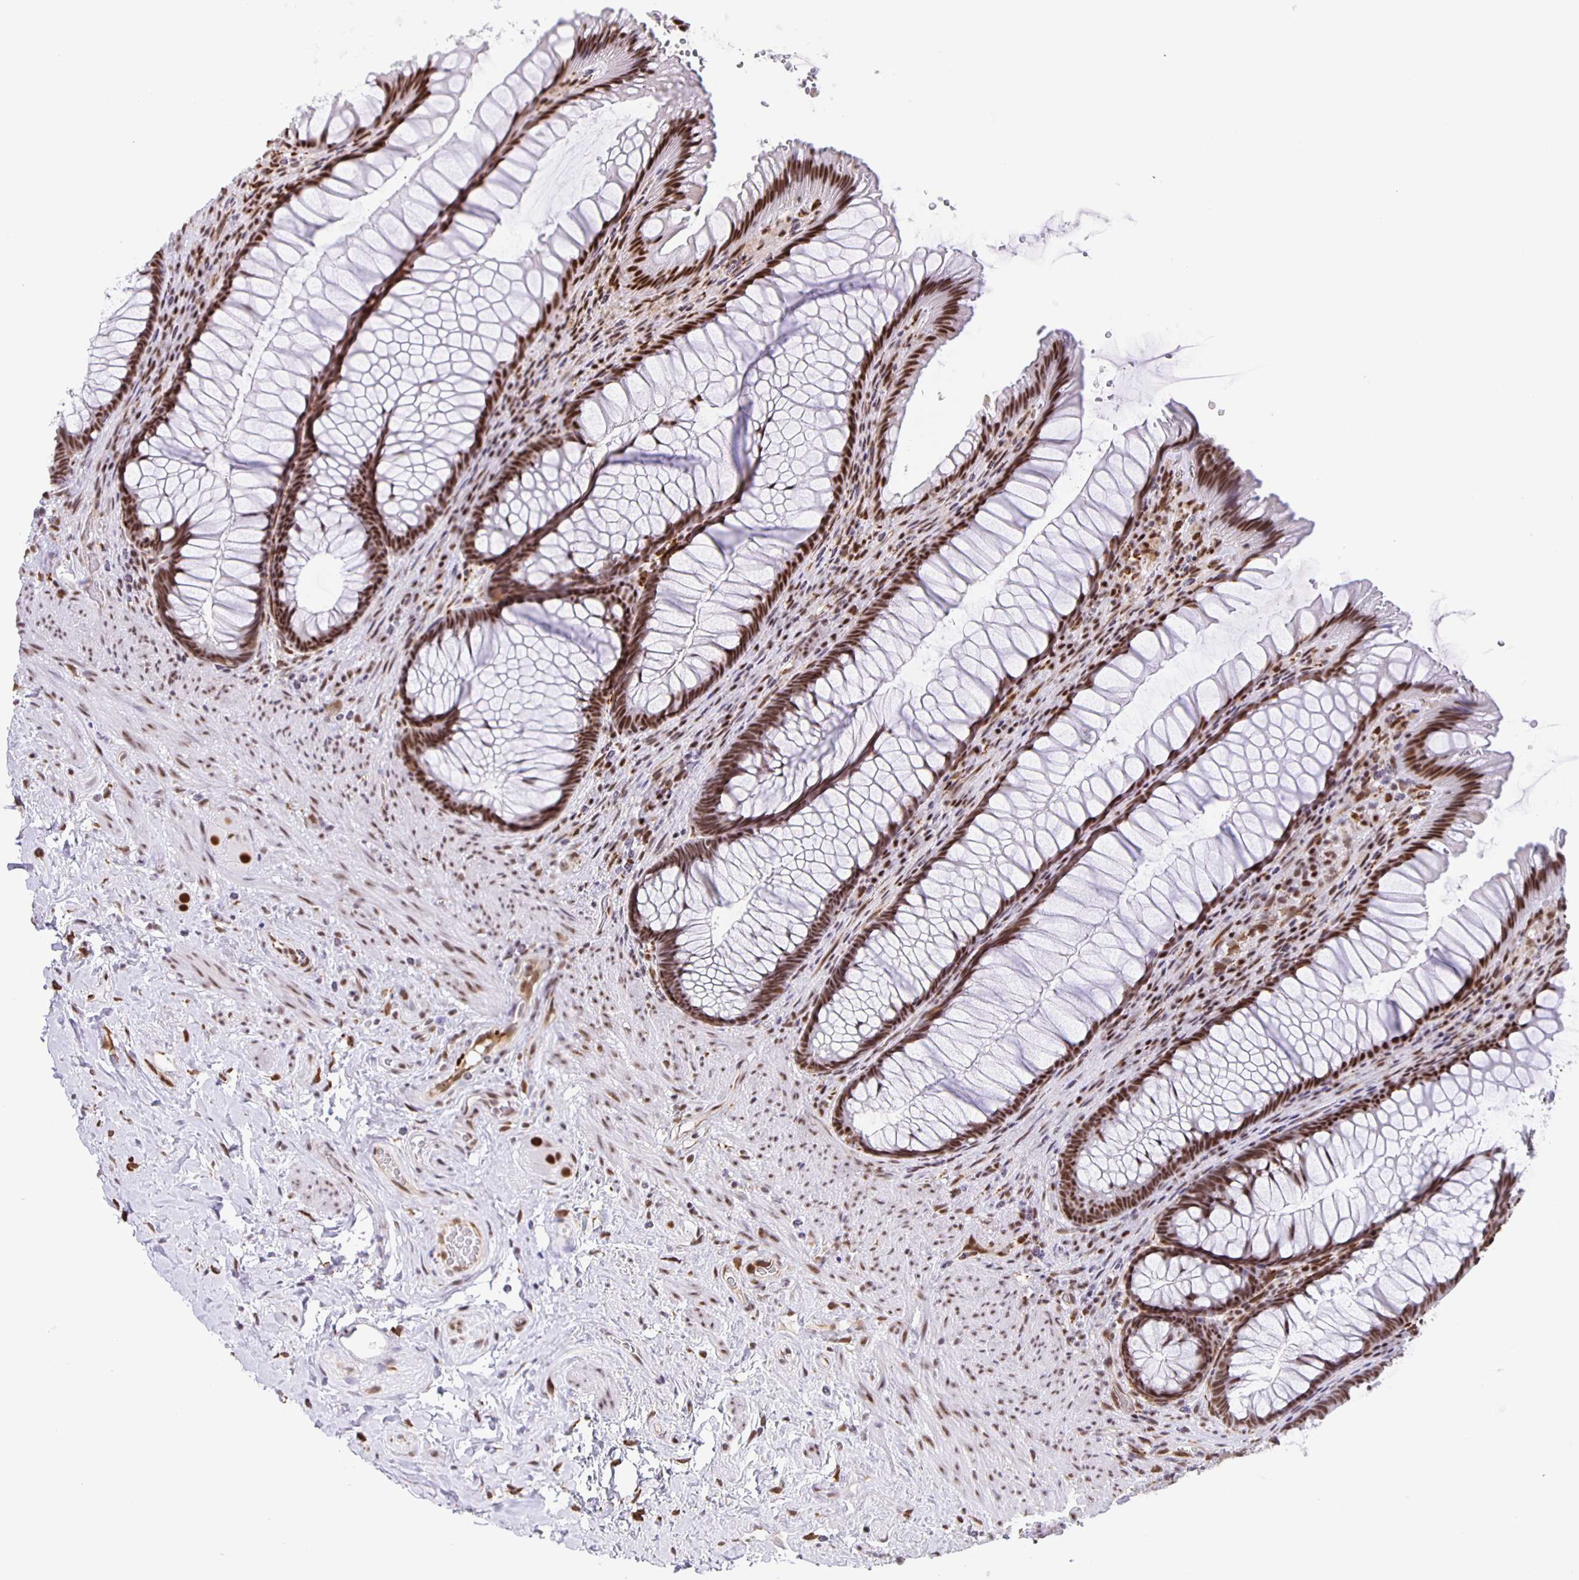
{"staining": {"intensity": "strong", "quantity": ">75%", "location": "nuclear"}, "tissue": "rectum", "cell_type": "Glandular cells", "image_type": "normal", "snomed": [{"axis": "morphology", "description": "Normal tissue, NOS"}, {"axis": "topography", "description": "Rectum"}], "caption": "Immunohistochemical staining of unremarkable human rectum reveals >75% levels of strong nuclear protein positivity in approximately >75% of glandular cells. The protein of interest is shown in brown color, while the nuclei are stained blue.", "gene": "ZRANB2", "patient": {"sex": "male", "age": 53}}